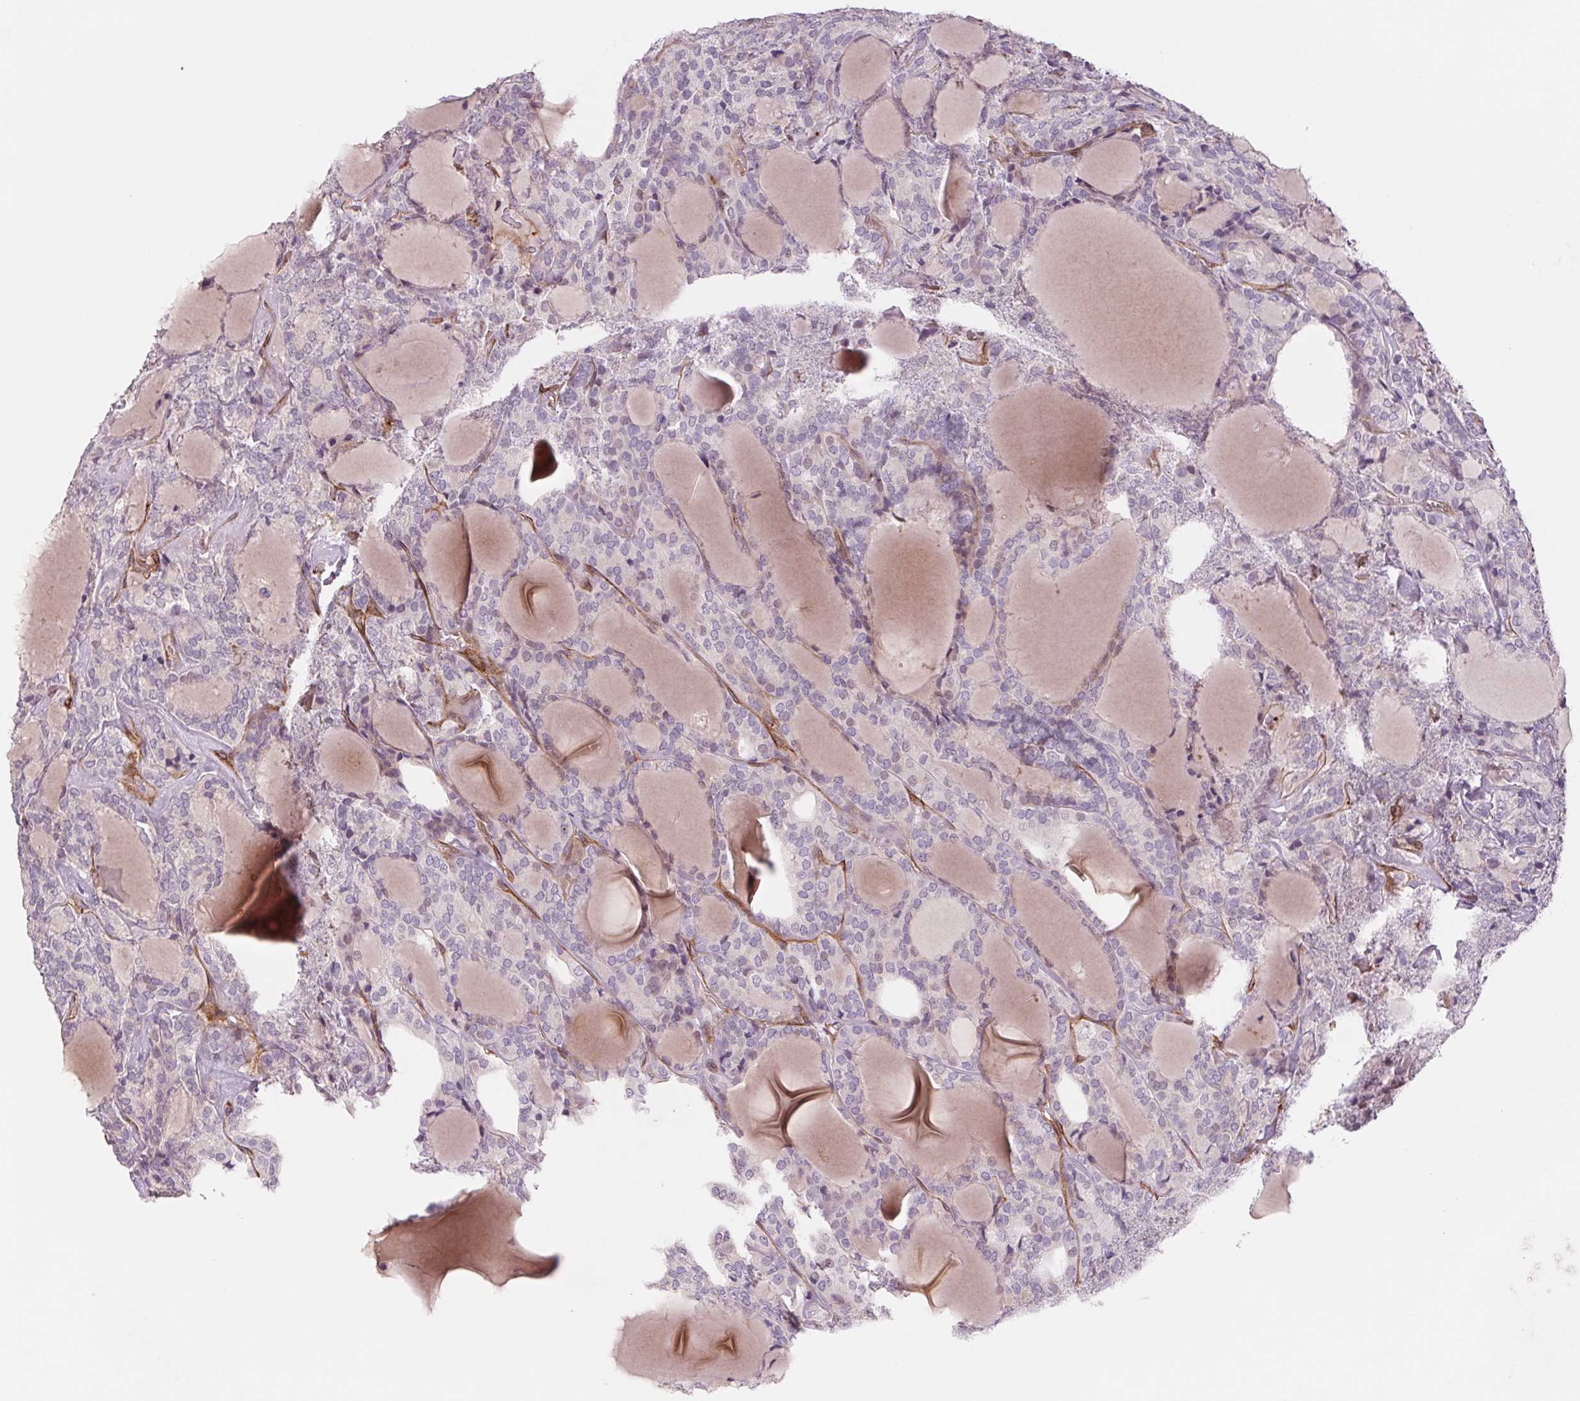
{"staining": {"intensity": "negative", "quantity": "none", "location": "none"}, "tissue": "thyroid cancer", "cell_type": "Tumor cells", "image_type": "cancer", "snomed": [{"axis": "morphology", "description": "Follicular adenoma carcinoma, NOS"}, {"axis": "topography", "description": "Thyroid gland"}], "caption": "An IHC image of thyroid cancer is shown. There is no staining in tumor cells of thyroid cancer. The staining was performed using DAB (3,3'-diaminobenzidine) to visualize the protein expression in brown, while the nuclei were stained in blue with hematoxylin (Magnification: 20x).", "gene": "MS4A13", "patient": {"sex": "male", "age": 74}}